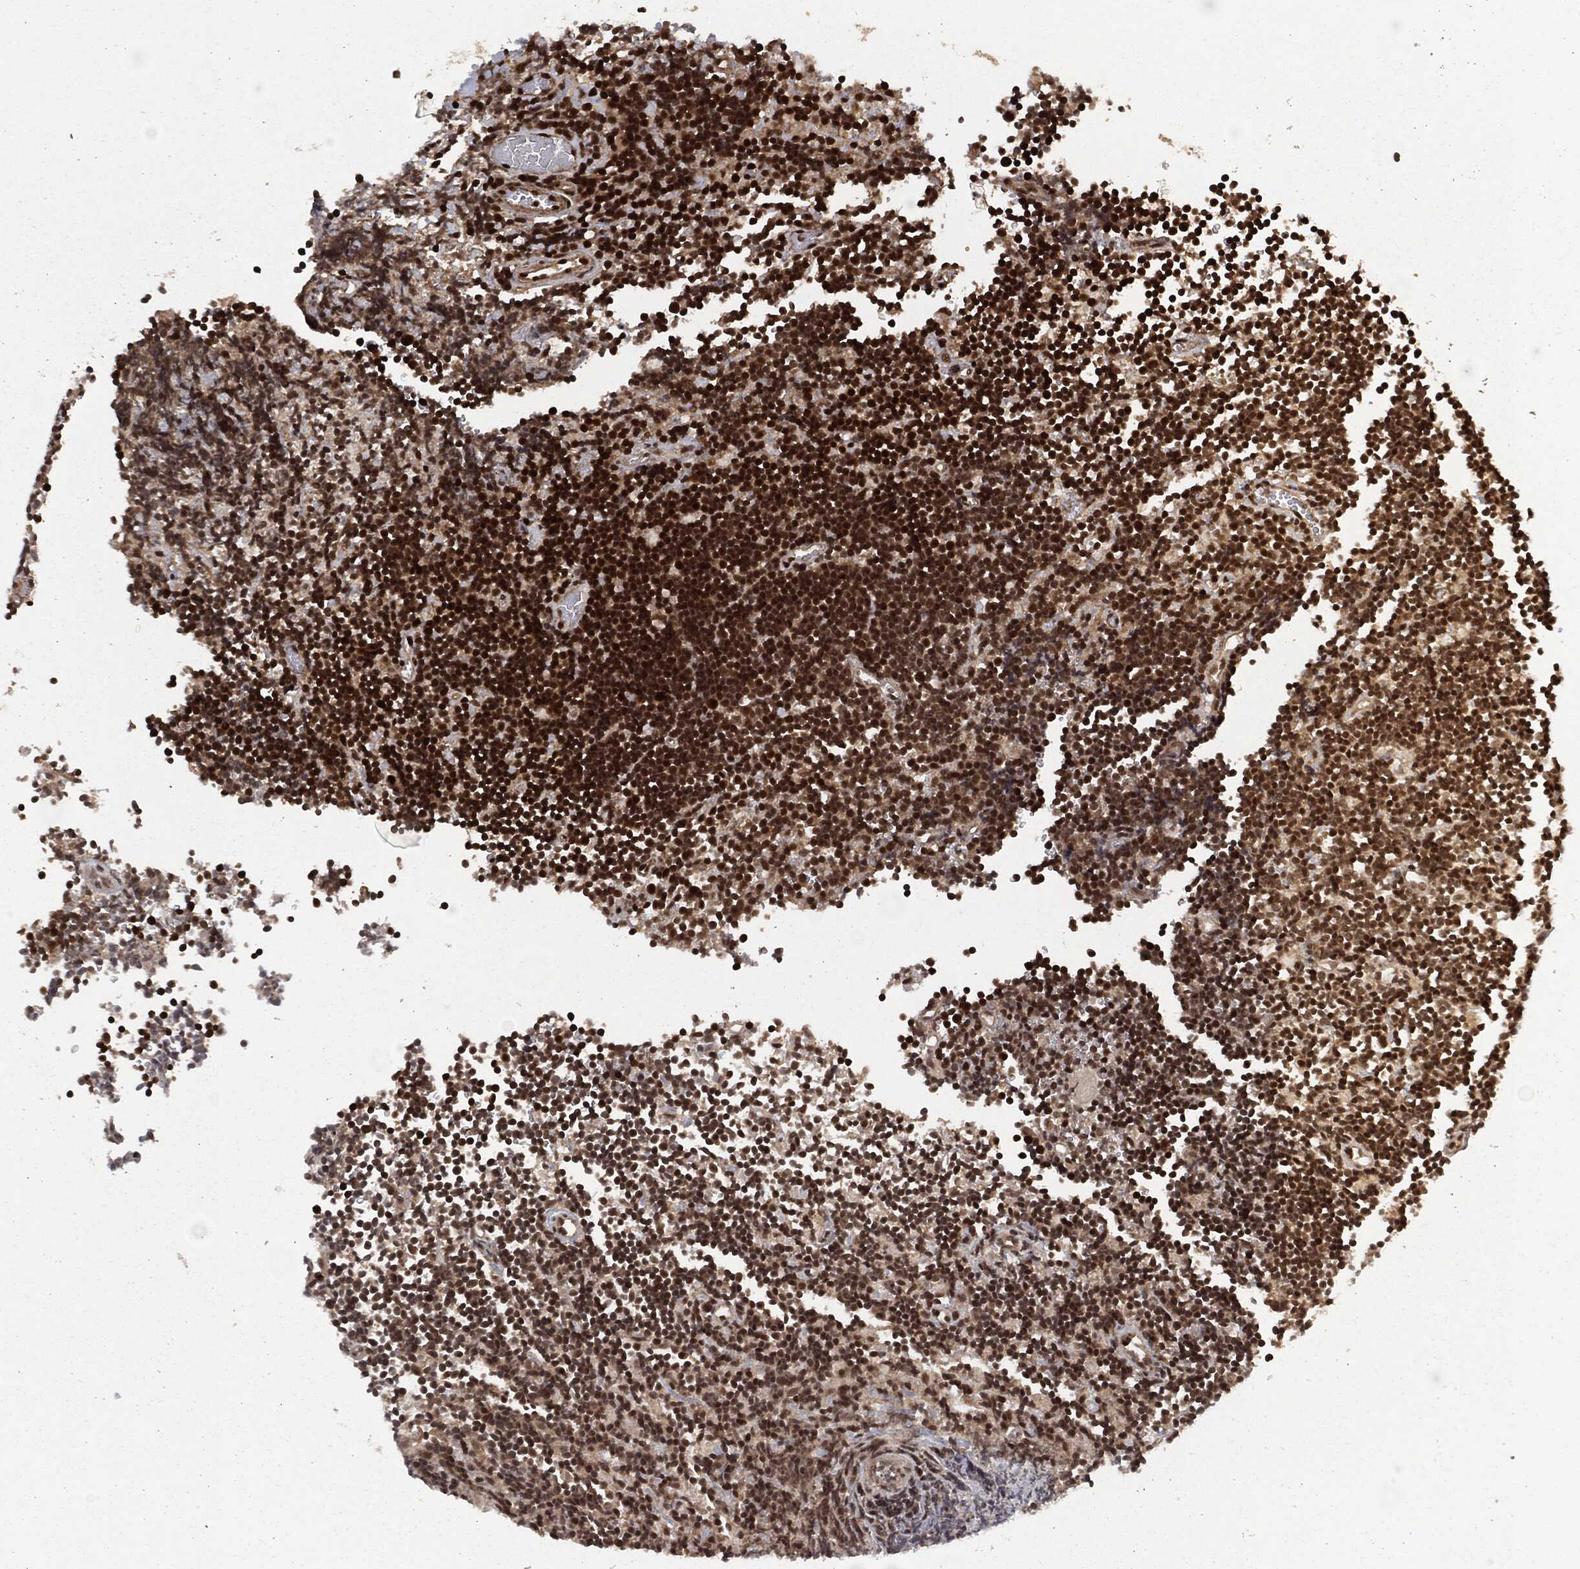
{"staining": {"intensity": "strong", "quantity": "25%-75%", "location": "nuclear"}, "tissue": "lymphoma", "cell_type": "Tumor cells", "image_type": "cancer", "snomed": [{"axis": "morphology", "description": "Malignant lymphoma, non-Hodgkin's type, Low grade"}, {"axis": "topography", "description": "Brain"}], "caption": "Tumor cells demonstrate high levels of strong nuclear expression in approximately 25%-75% of cells in malignant lymphoma, non-Hodgkin's type (low-grade). Nuclei are stained in blue.", "gene": "NGRN", "patient": {"sex": "female", "age": 66}}